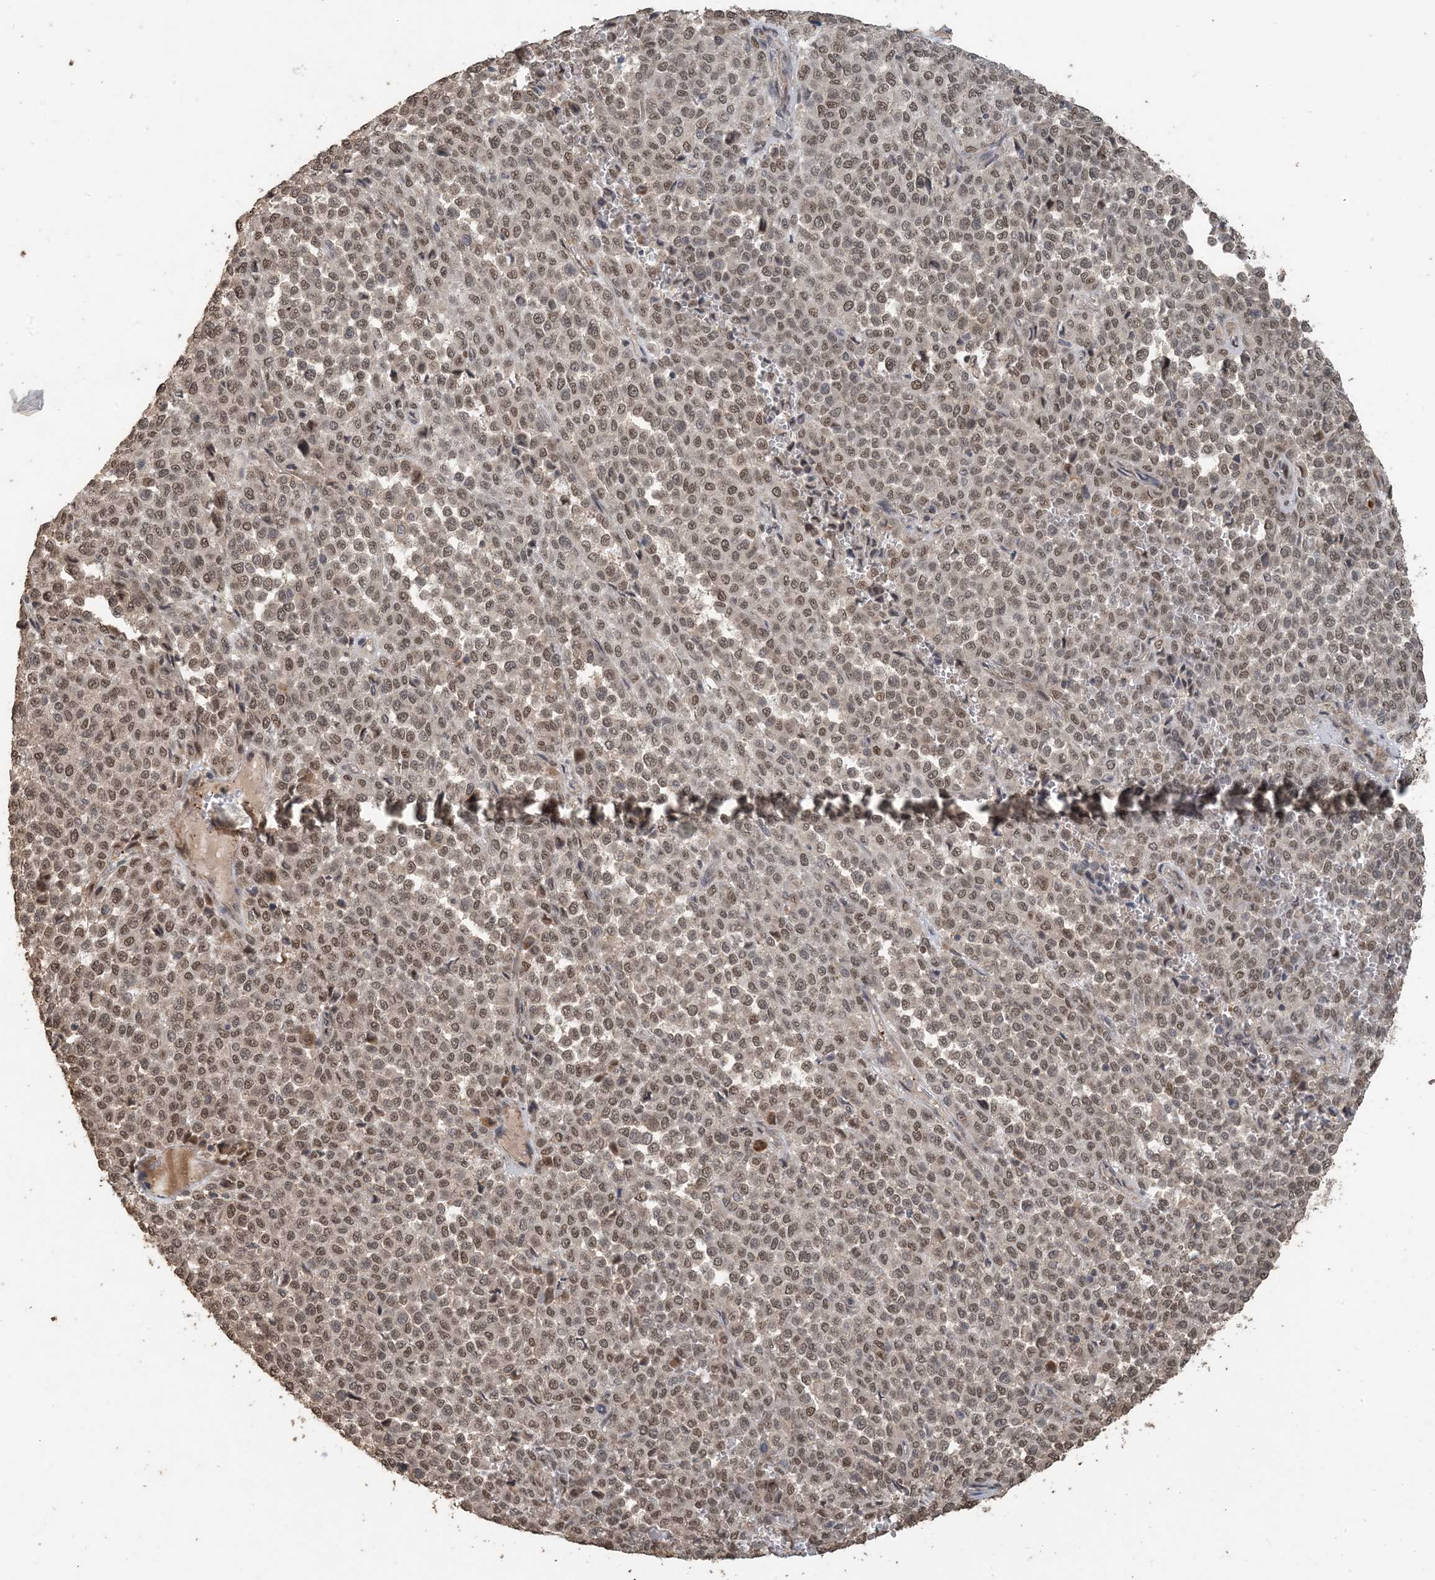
{"staining": {"intensity": "moderate", "quantity": ">75%", "location": "nuclear"}, "tissue": "melanoma", "cell_type": "Tumor cells", "image_type": "cancer", "snomed": [{"axis": "morphology", "description": "Malignant melanoma, Metastatic site"}, {"axis": "topography", "description": "Pancreas"}], "caption": "Immunohistochemistry (DAB) staining of malignant melanoma (metastatic site) demonstrates moderate nuclear protein expression in about >75% of tumor cells.", "gene": "ZC3H12A", "patient": {"sex": "female", "age": 30}}